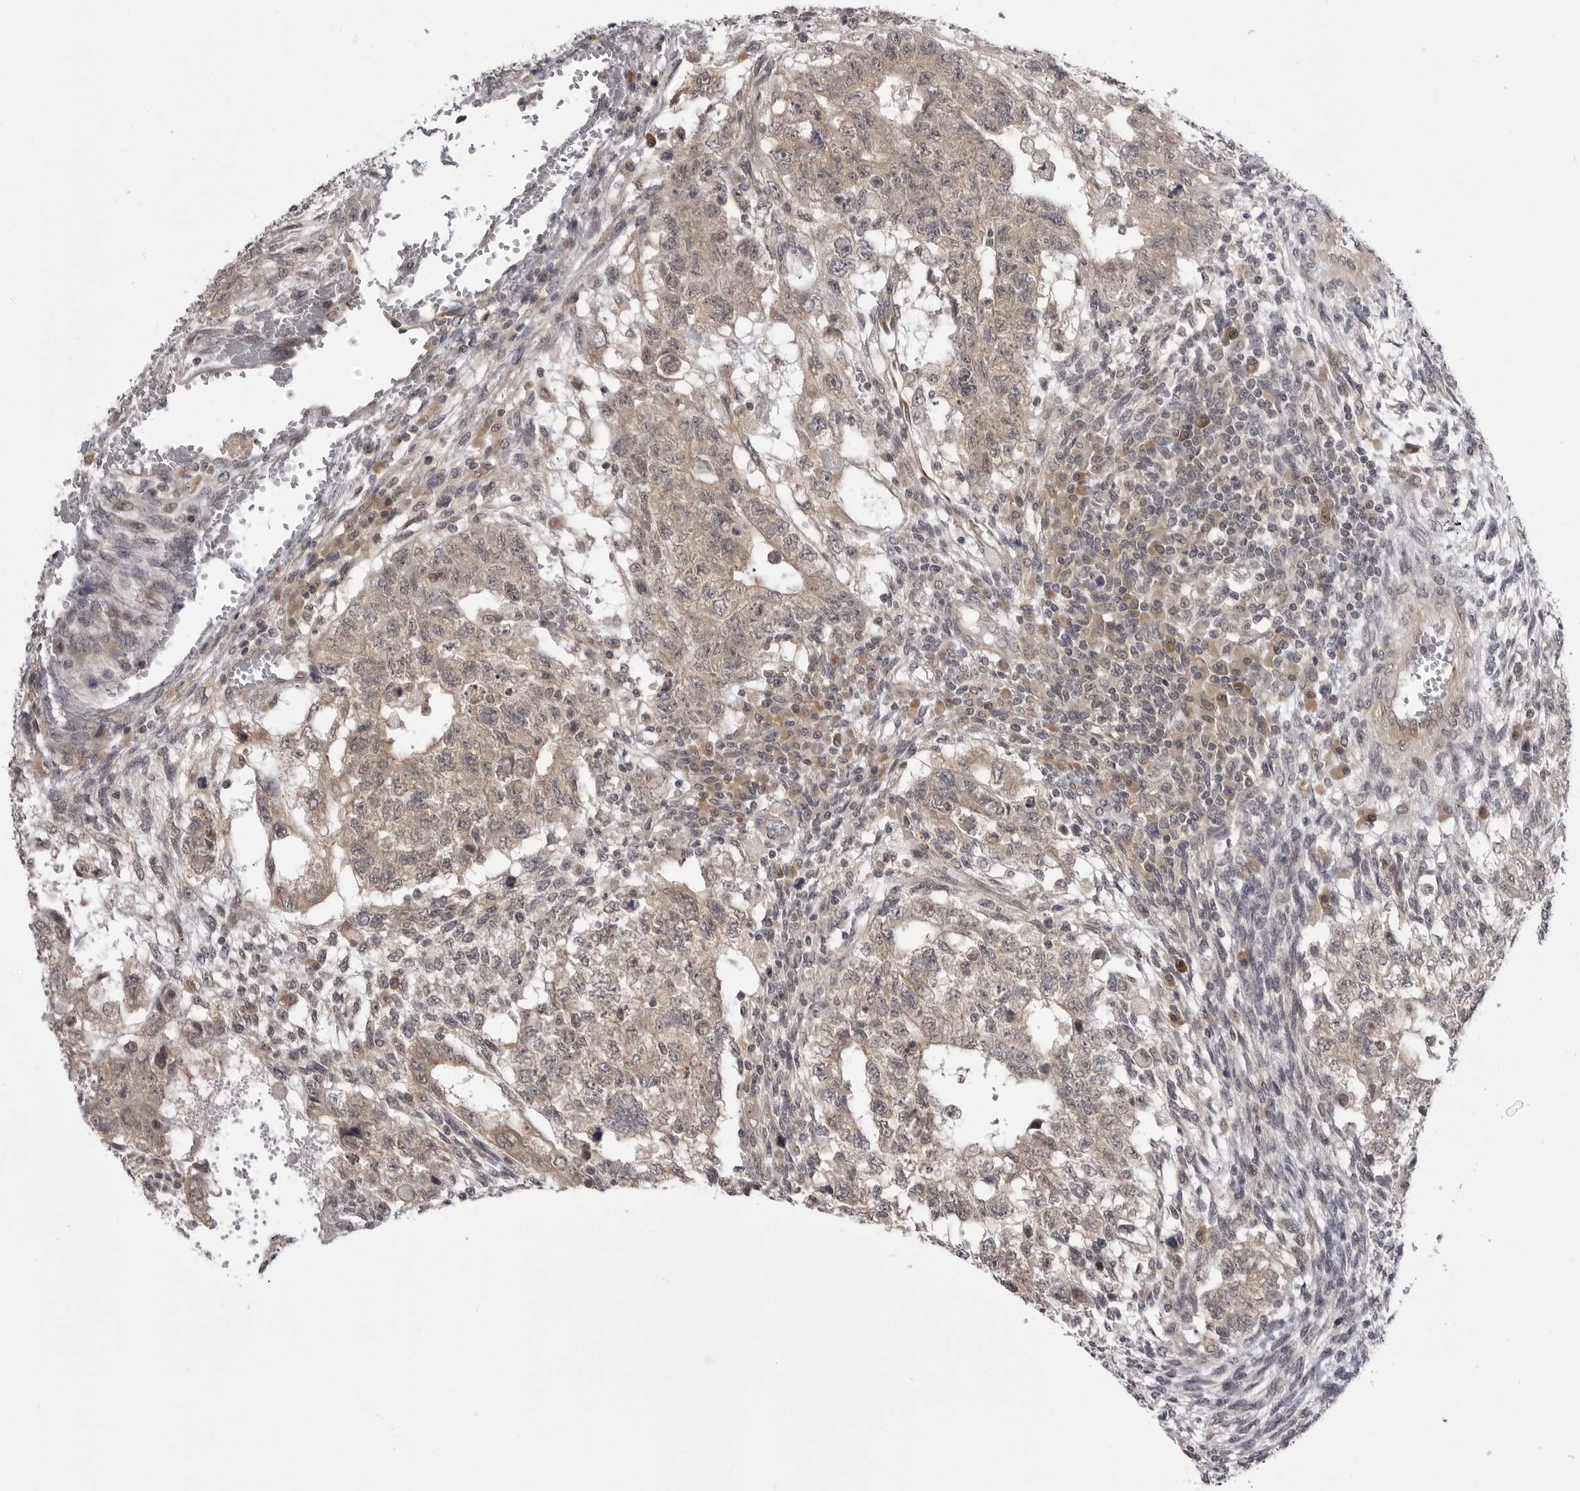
{"staining": {"intensity": "weak", "quantity": ">75%", "location": "cytoplasmic/membranous"}, "tissue": "testis cancer", "cell_type": "Tumor cells", "image_type": "cancer", "snomed": [{"axis": "morphology", "description": "Normal tissue, NOS"}, {"axis": "morphology", "description": "Carcinoma, Embryonal, NOS"}, {"axis": "topography", "description": "Testis"}], "caption": "A histopathology image showing weak cytoplasmic/membranous staining in about >75% of tumor cells in testis cancer, as visualized by brown immunohistochemical staining.", "gene": "PTK2B", "patient": {"sex": "male", "age": 36}}